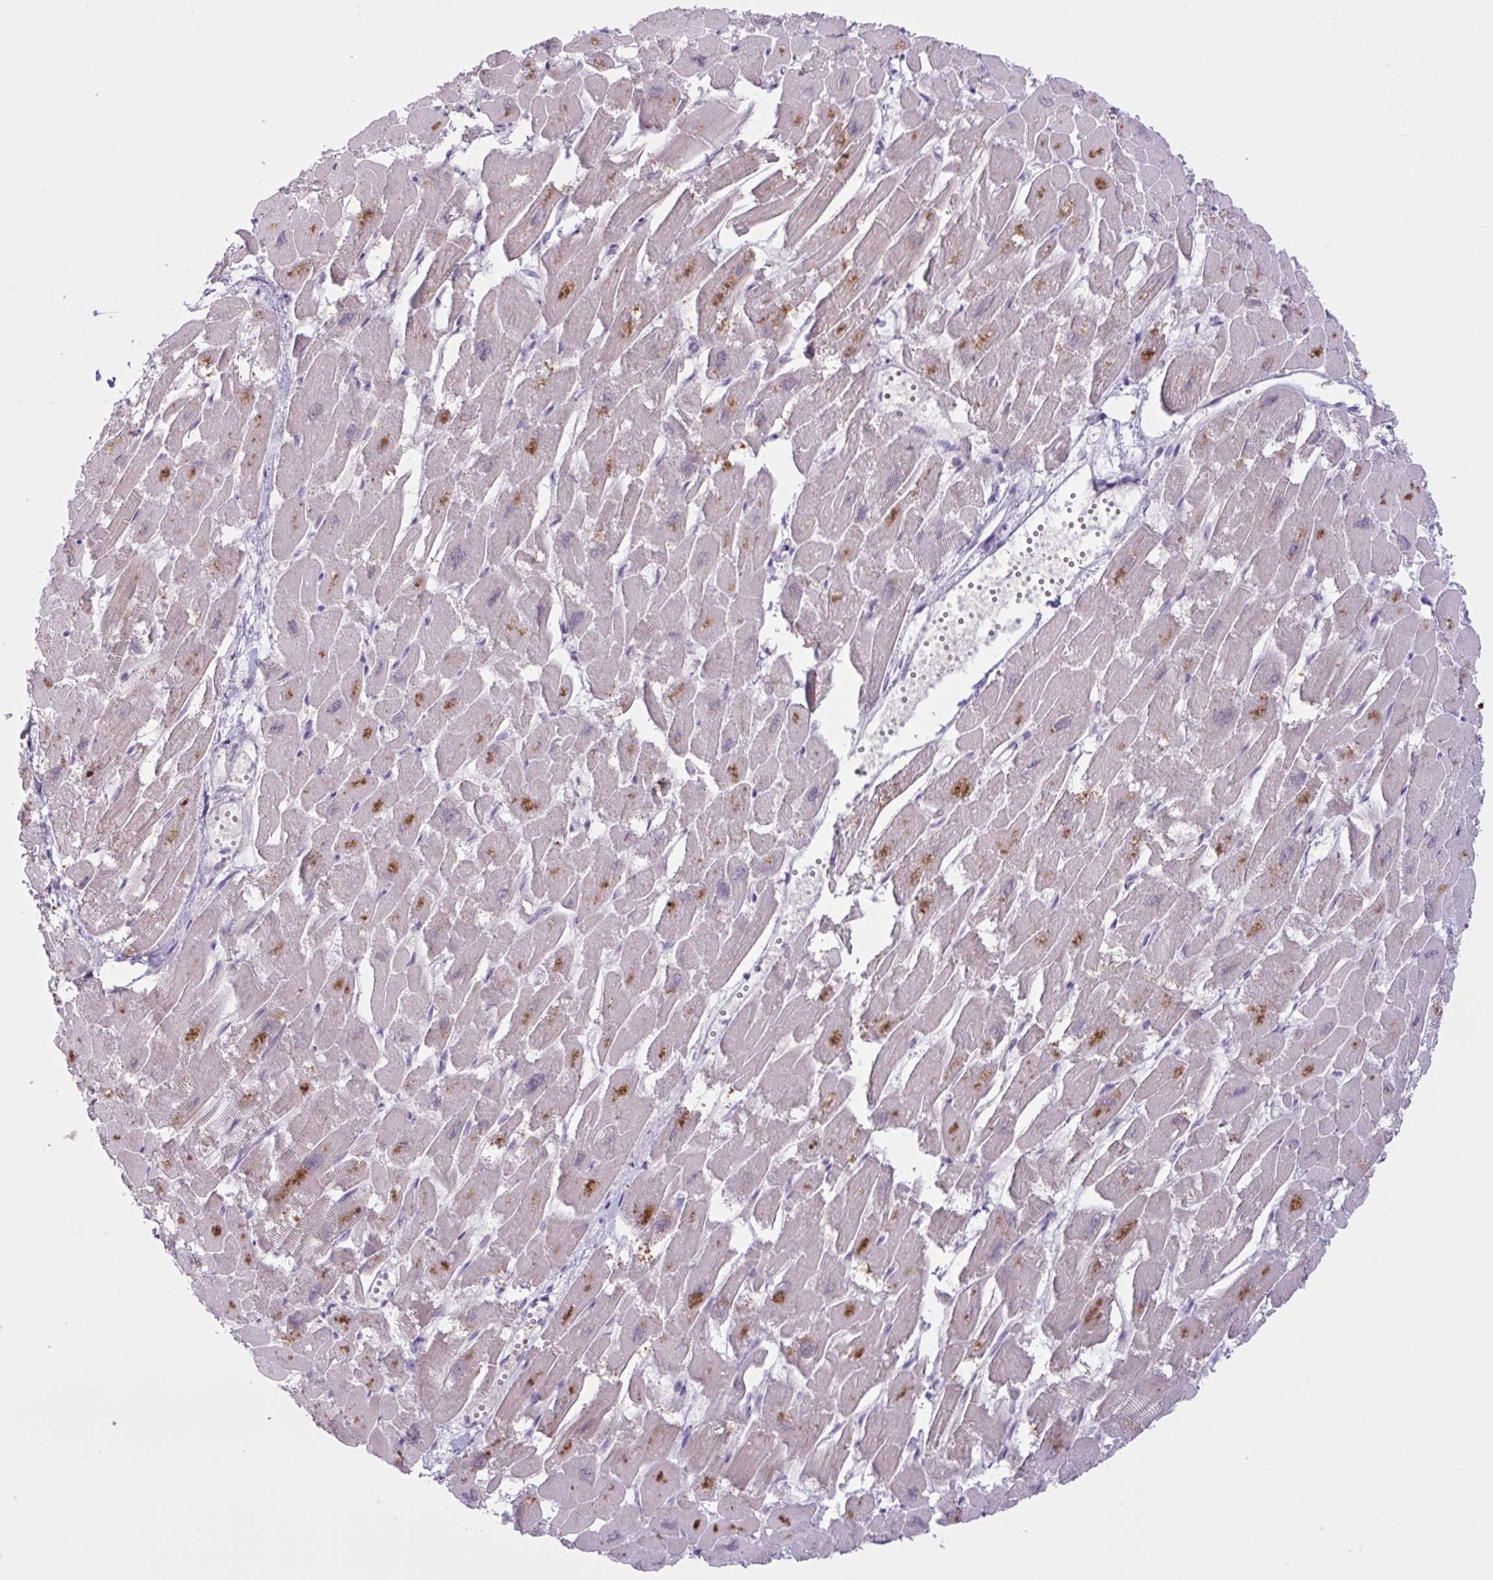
{"staining": {"intensity": "moderate", "quantity": "25%-75%", "location": "cytoplasmic/membranous"}, "tissue": "heart muscle", "cell_type": "Cardiomyocytes", "image_type": "normal", "snomed": [{"axis": "morphology", "description": "Normal tissue, NOS"}, {"axis": "topography", "description": "Heart"}], "caption": "Heart muscle stained with DAB immunohistochemistry displays medium levels of moderate cytoplasmic/membranous expression in about 25%-75% of cardiomyocytes.", "gene": "ENSG00000281613", "patient": {"sex": "male", "age": 54}}